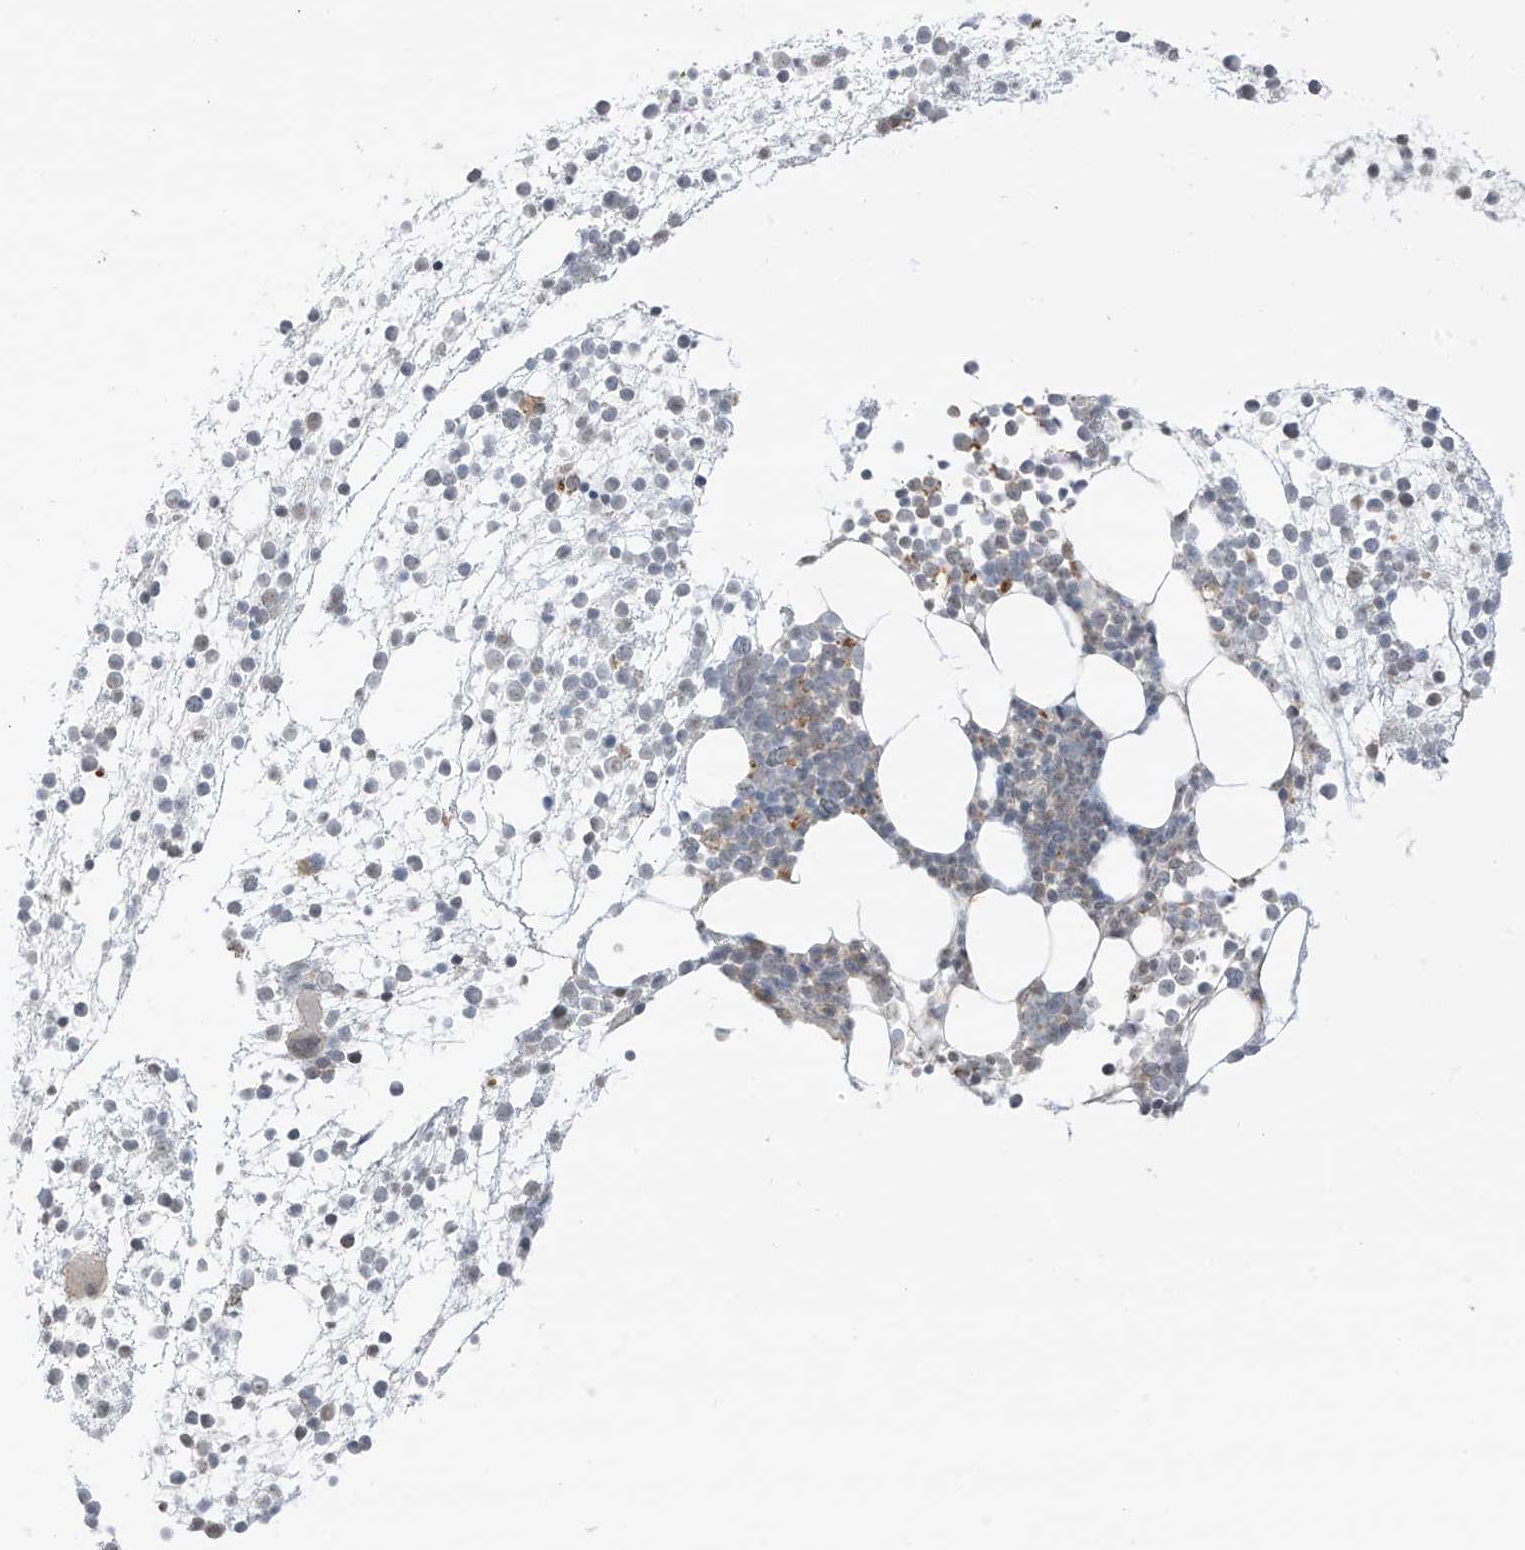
{"staining": {"intensity": "moderate", "quantity": "<25%", "location": "cytoplasmic/membranous"}, "tissue": "bone marrow", "cell_type": "Hematopoietic cells", "image_type": "normal", "snomed": [{"axis": "morphology", "description": "Normal tissue, NOS"}, {"axis": "topography", "description": "Bone marrow"}], "caption": "A histopathology image of human bone marrow stained for a protein exhibits moderate cytoplasmic/membranous brown staining in hematopoietic cells. The staining is performed using DAB brown chromogen to label protein expression. The nuclei are counter-stained blue using hematoxylin.", "gene": "N4BP3", "patient": {"sex": "male", "age": 54}}